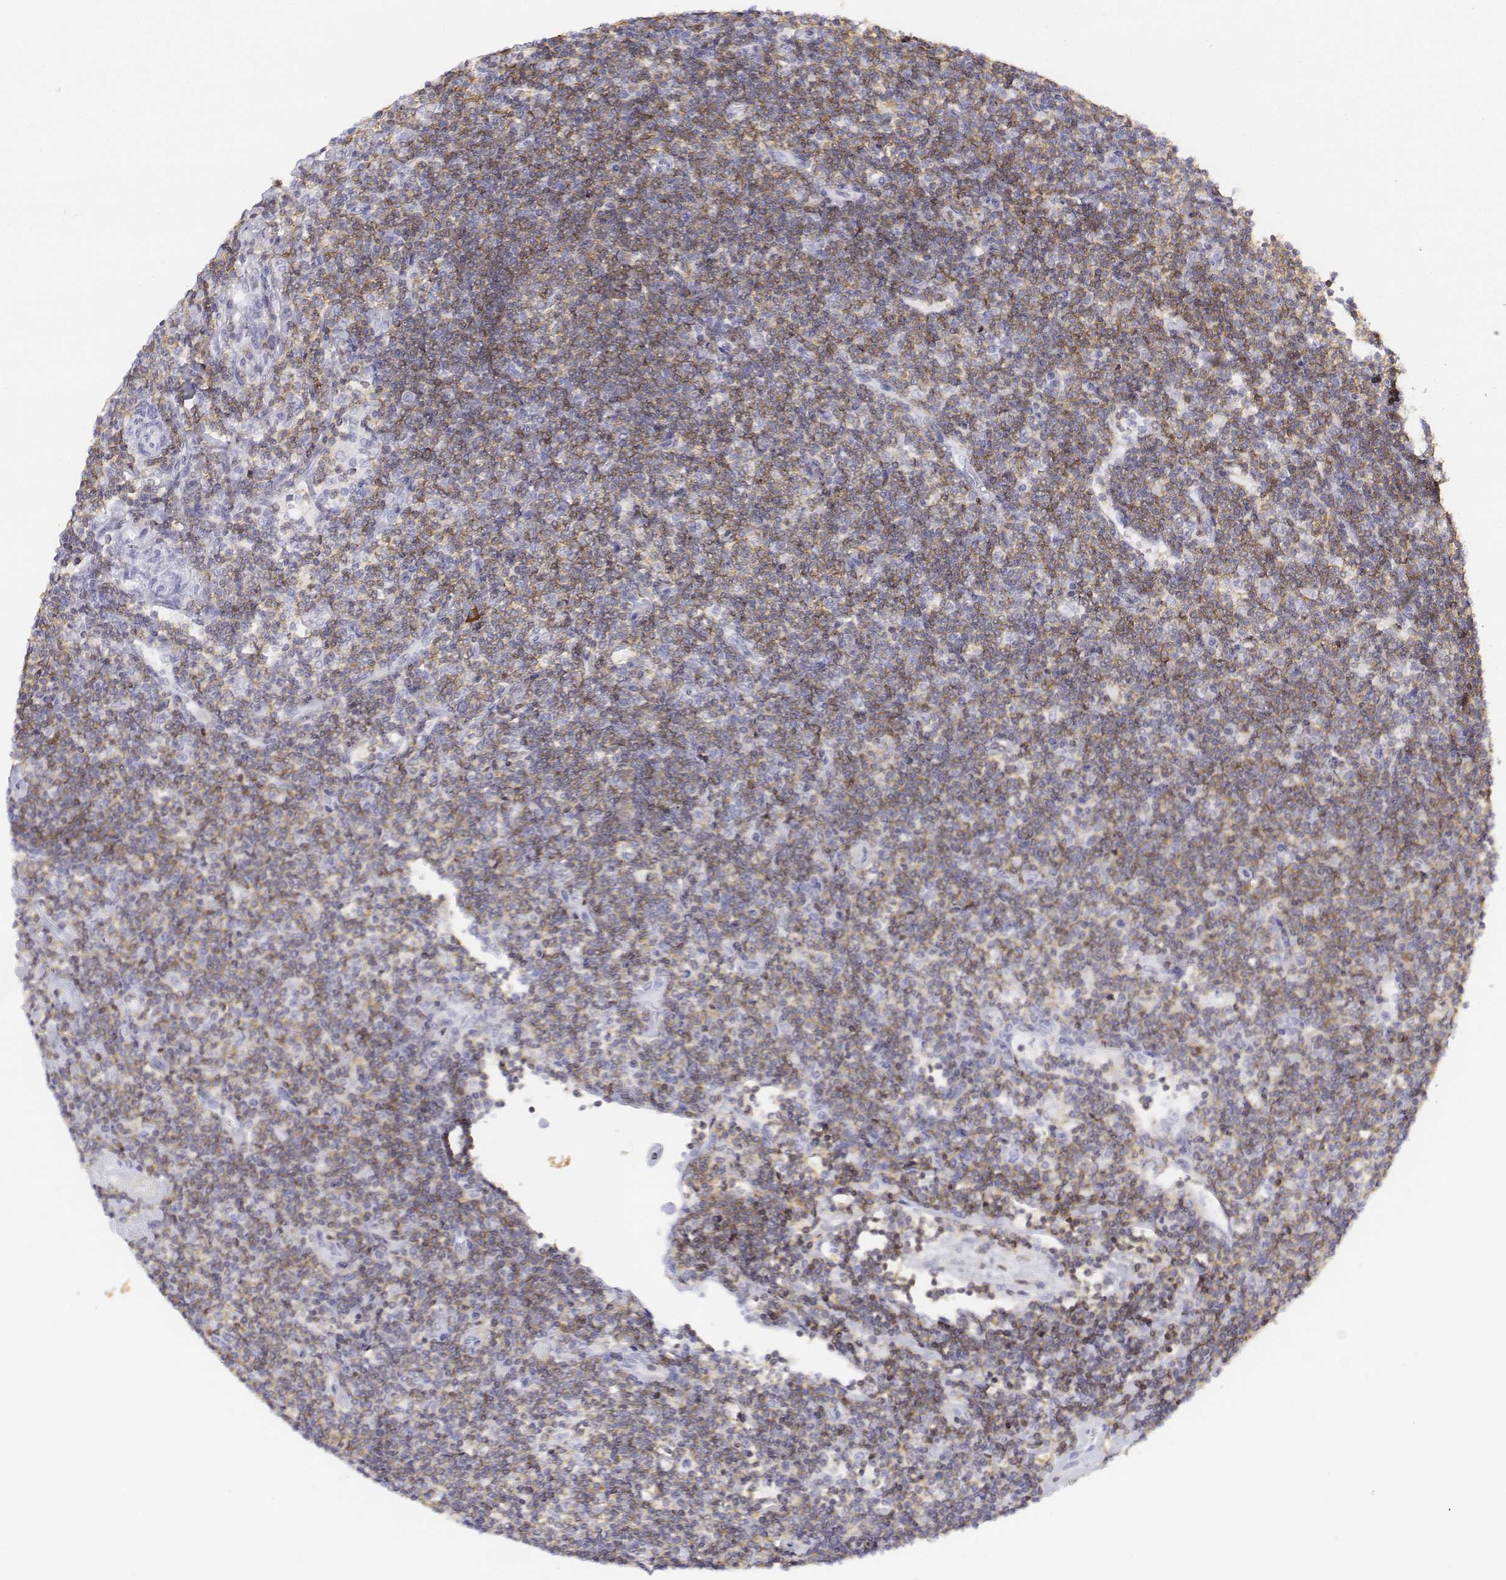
{"staining": {"intensity": "negative", "quantity": "none", "location": "none"}, "tissue": "lymphoma", "cell_type": "Tumor cells", "image_type": "cancer", "snomed": [{"axis": "morphology", "description": "Hodgkin's disease, NOS"}, {"axis": "topography", "description": "Lymph node"}], "caption": "DAB (3,3'-diaminobenzidine) immunohistochemical staining of human lymphoma shows no significant expression in tumor cells.", "gene": "CD3E", "patient": {"sex": "male", "age": 40}}